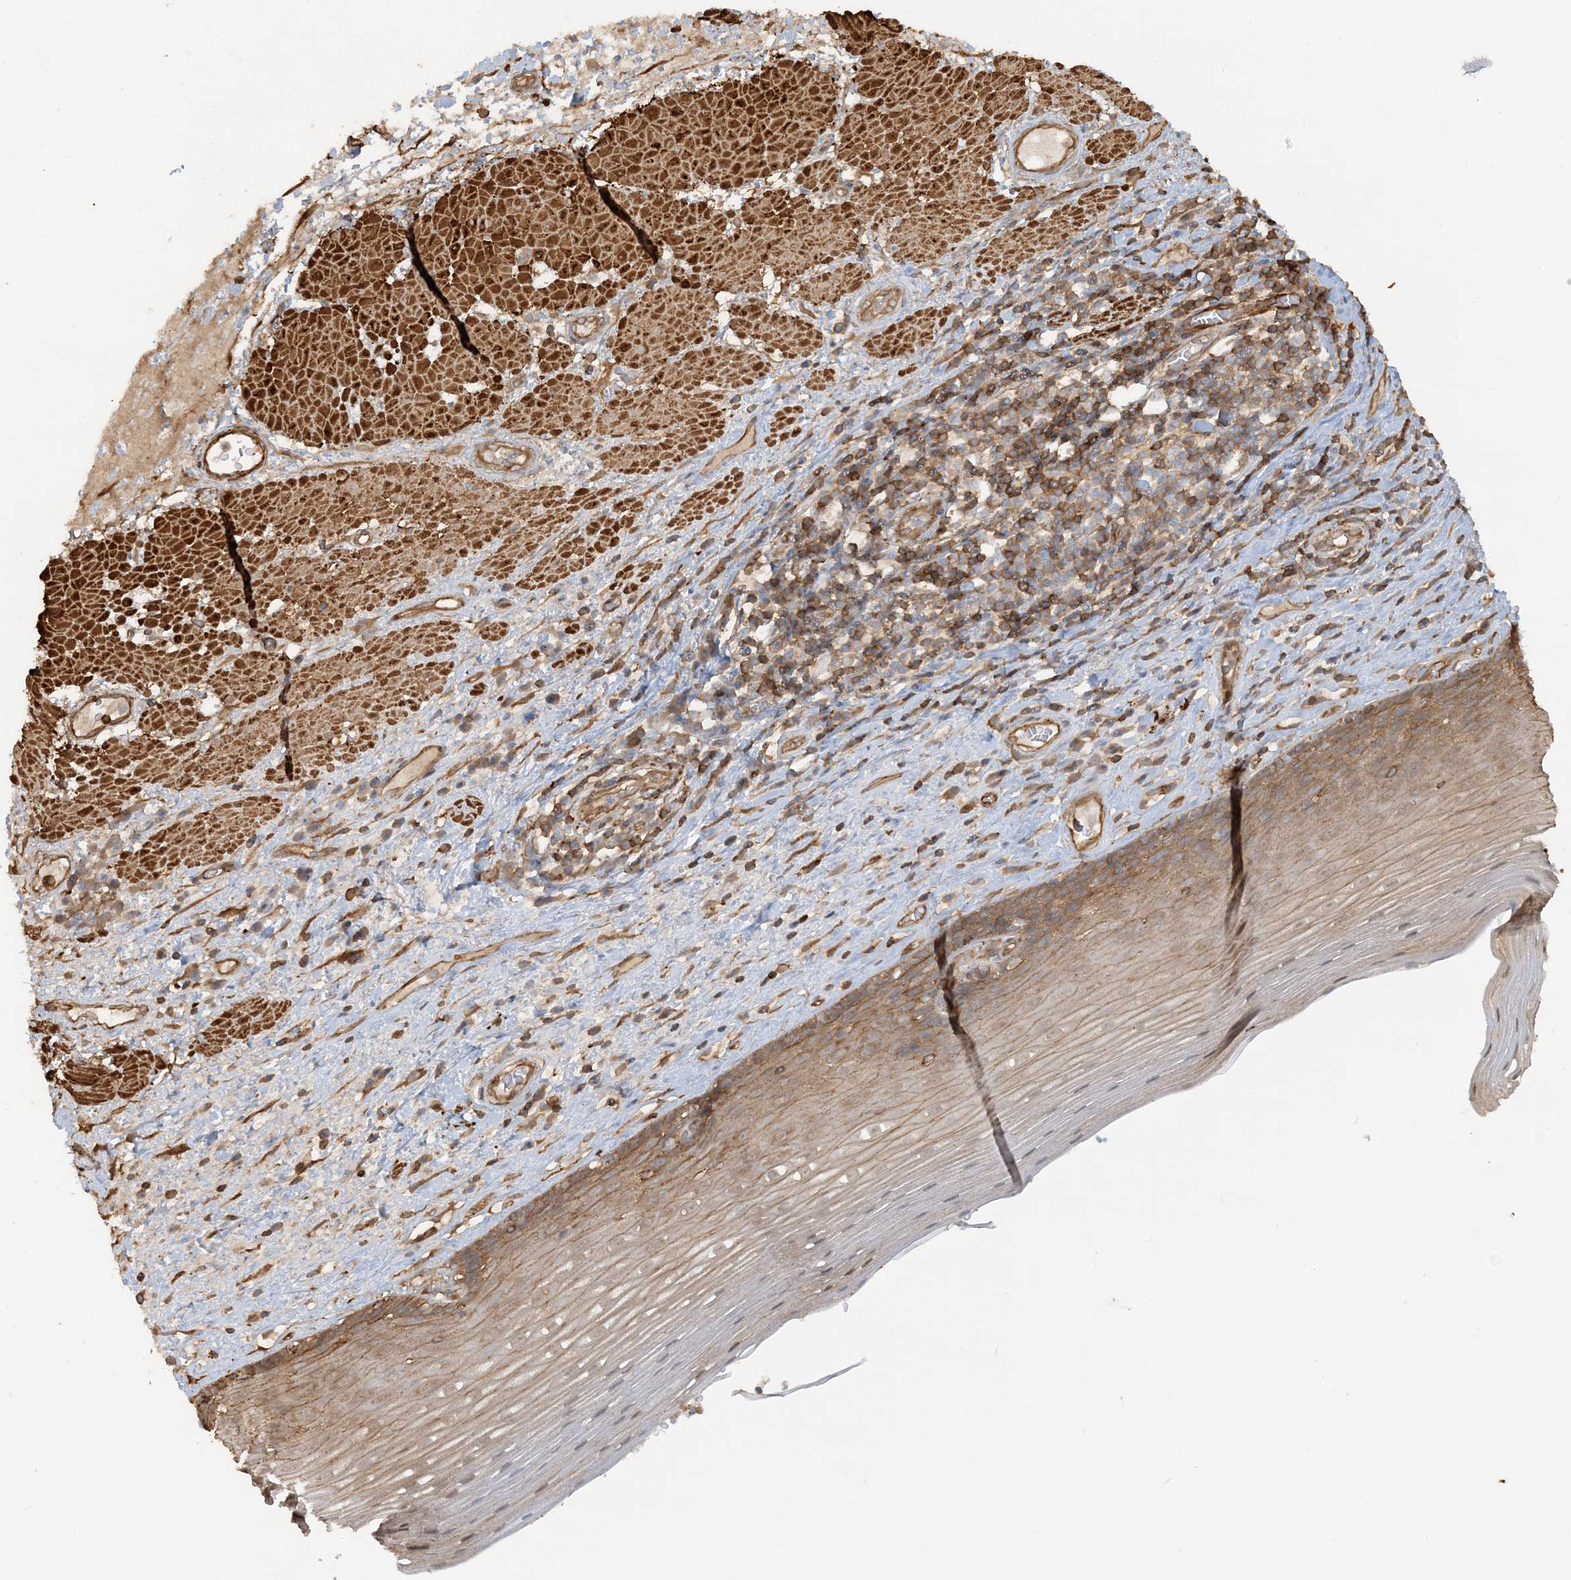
{"staining": {"intensity": "moderate", "quantity": ">75%", "location": "cytoplasmic/membranous"}, "tissue": "esophagus", "cell_type": "Squamous epithelial cells", "image_type": "normal", "snomed": [{"axis": "morphology", "description": "Normal tissue, NOS"}, {"axis": "topography", "description": "Esophagus"}], "caption": "This is an image of immunohistochemistry (IHC) staining of unremarkable esophagus, which shows moderate expression in the cytoplasmic/membranous of squamous epithelial cells.", "gene": "DSTN", "patient": {"sex": "male", "age": 62}}